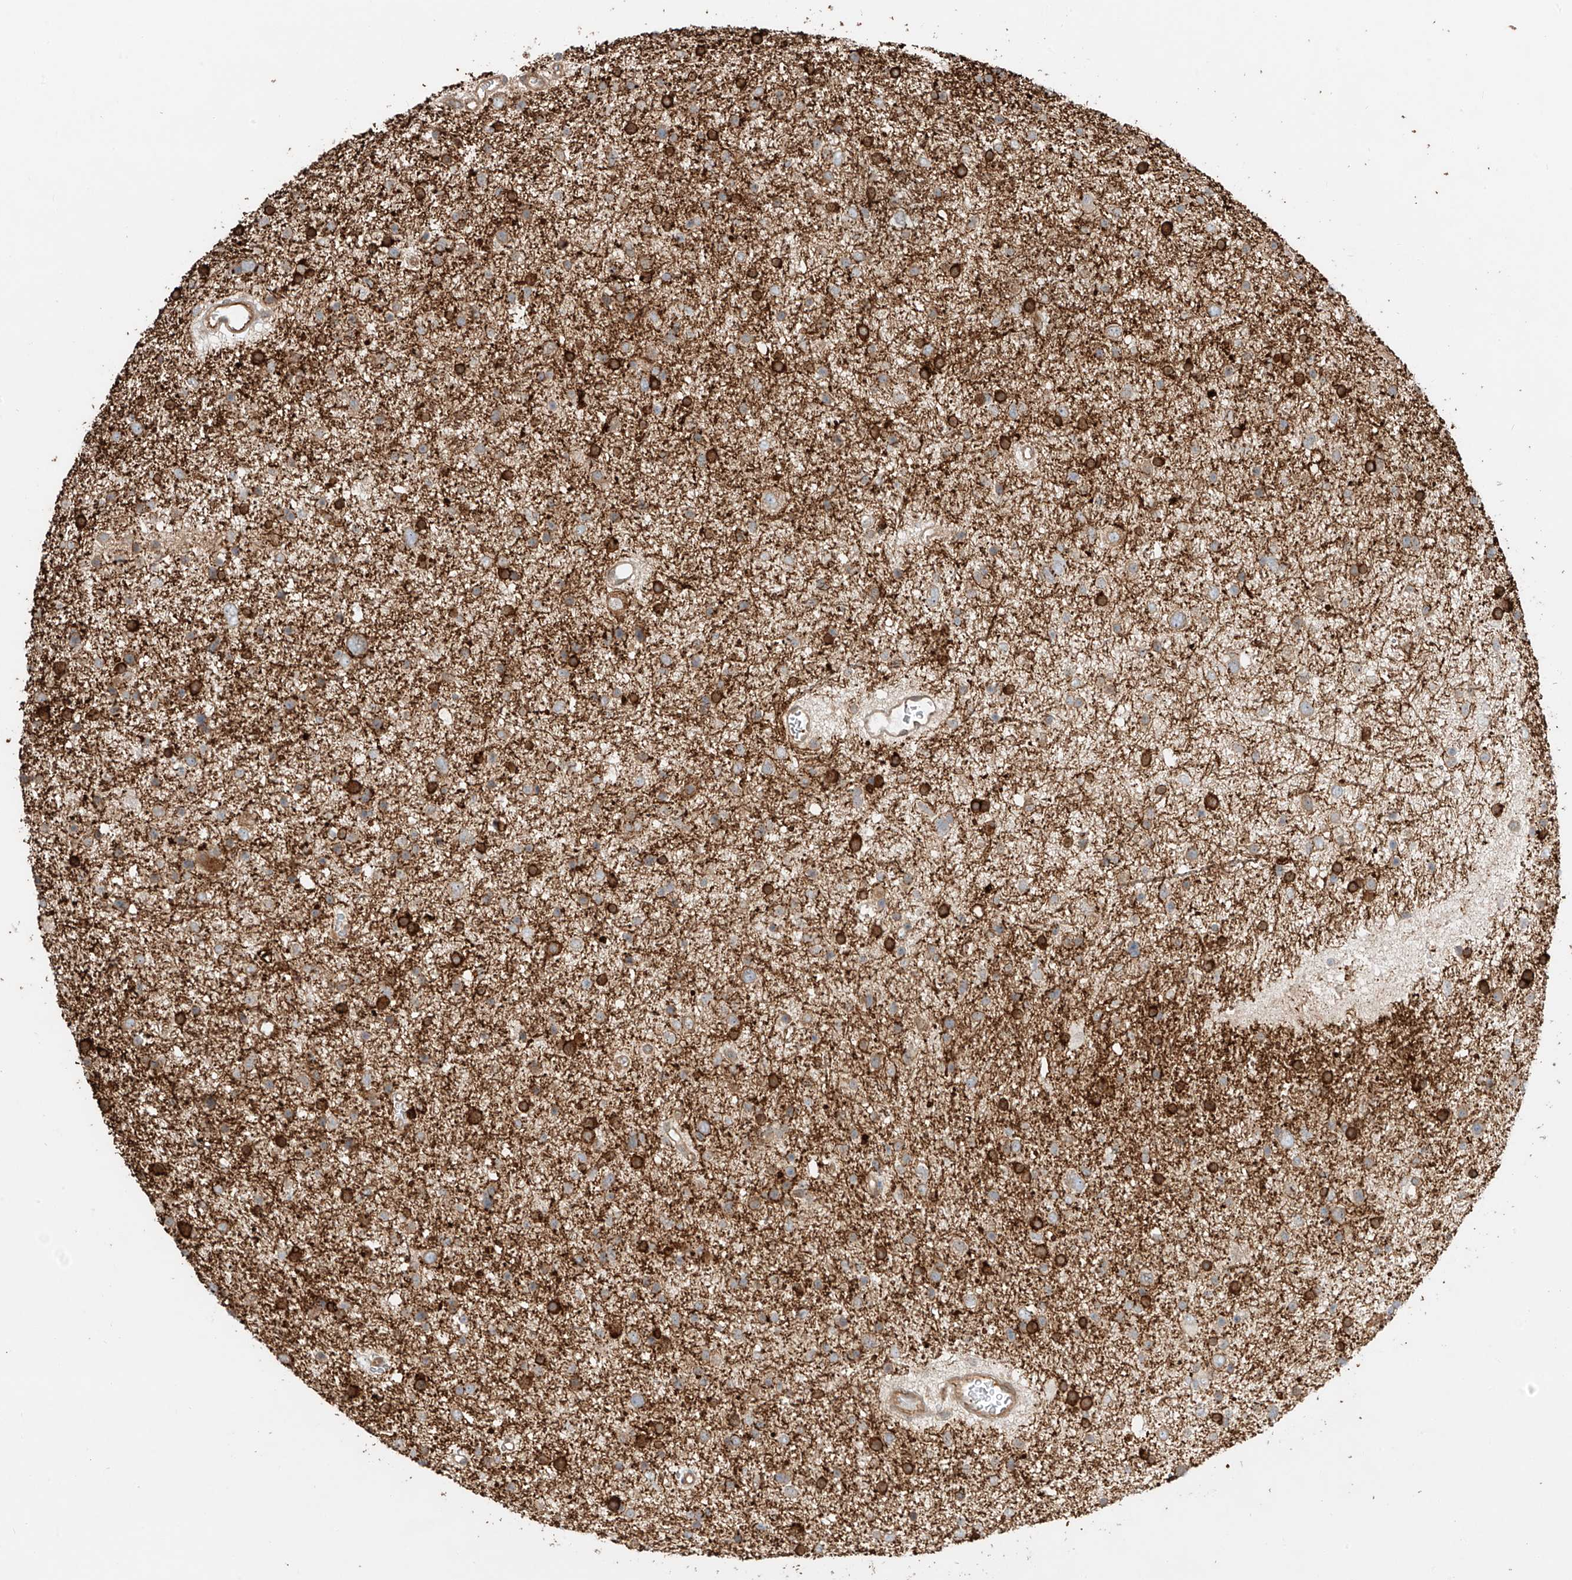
{"staining": {"intensity": "weak", "quantity": "25%-75%", "location": "cytoplasmic/membranous"}, "tissue": "glioma", "cell_type": "Tumor cells", "image_type": "cancer", "snomed": [{"axis": "morphology", "description": "Glioma, malignant, Low grade"}, {"axis": "topography", "description": "Brain"}], "caption": "Weak cytoplasmic/membranous protein expression is seen in about 25%-75% of tumor cells in malignant glioma (low-grade).", "gene": "CEP162", "patient": {"sex": "female", "age": 37}}